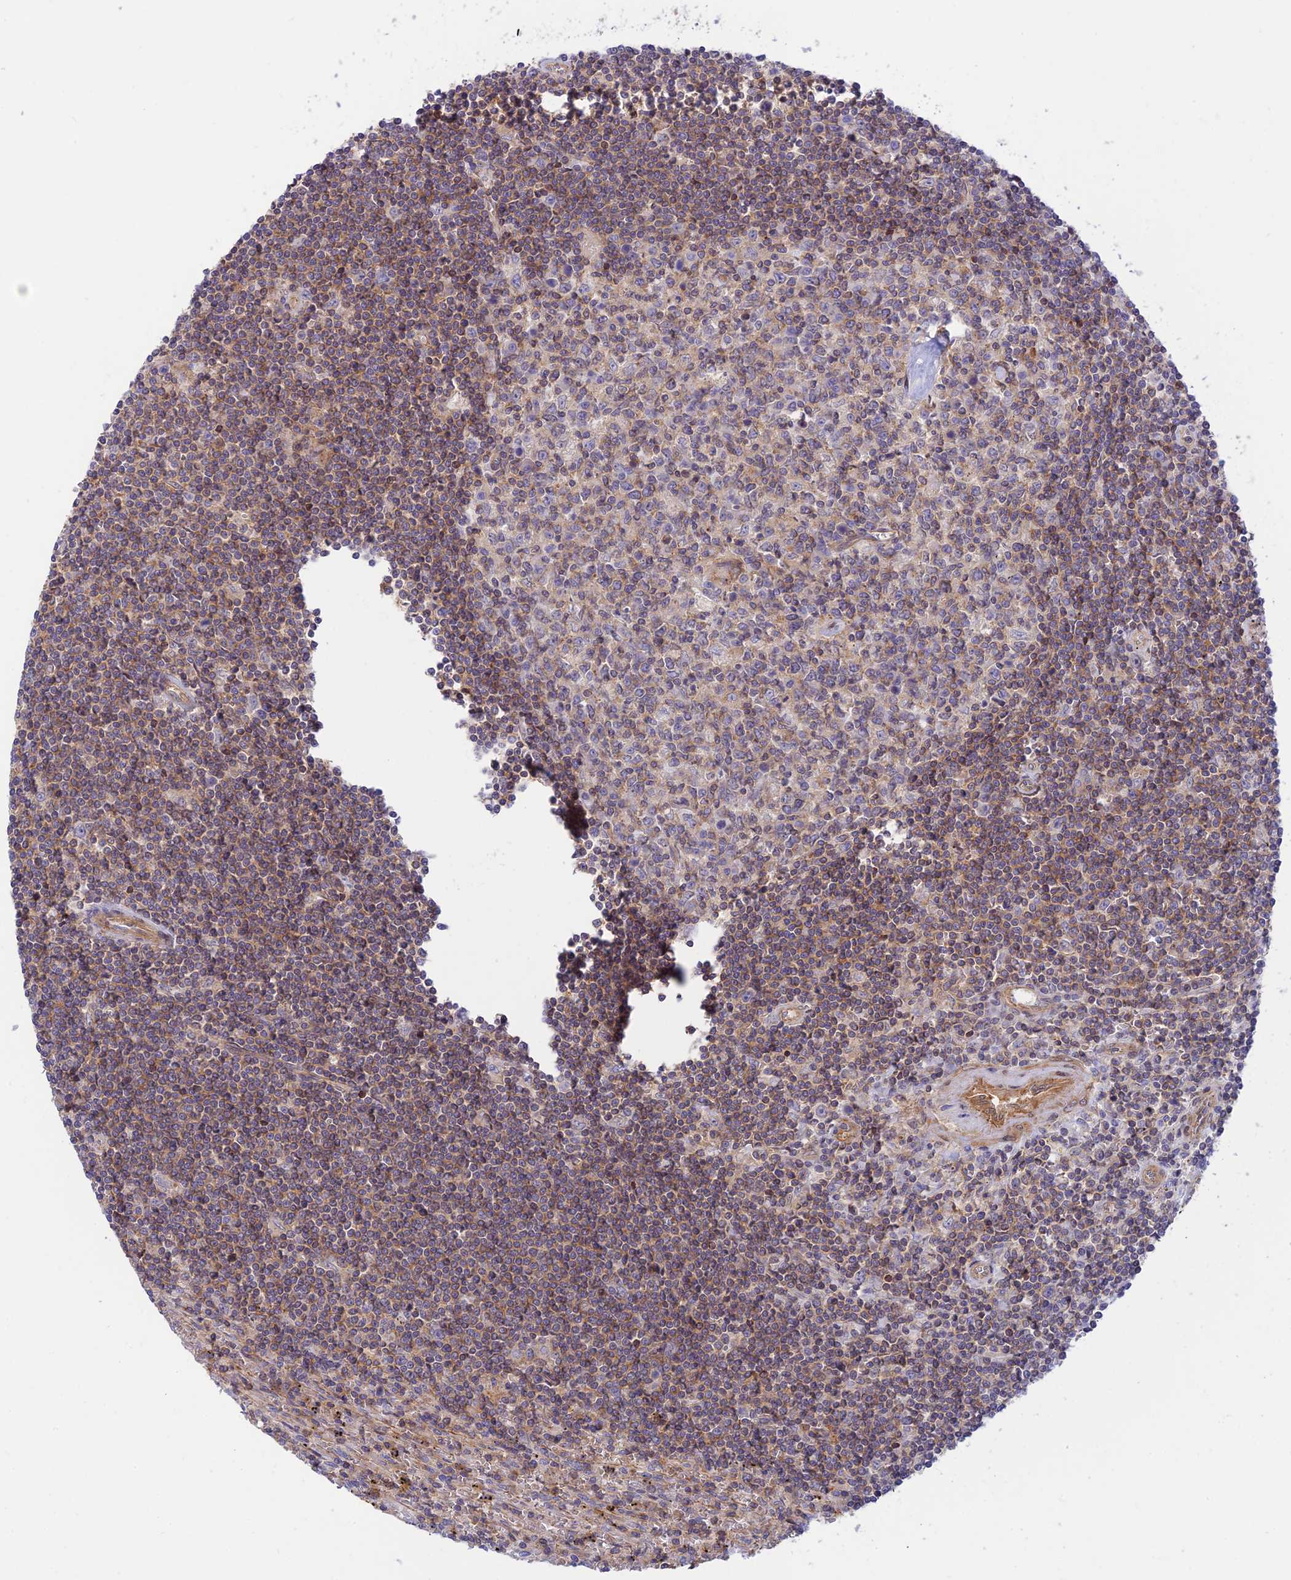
{"staining": {"intensity": "weak", "quantity": "<25%", "location": "cytoplasmic/membranous"}, "tissue": "lymphoma", "cell_type": "Tumor cells", "image_type": "cancer", "snomed": [{"axis": "morphology", "description": "Malignant lymphoma, non-Hodgkin's type, Low grade"}, {"axis": "topography", "description": "Spleen"}], "caption": "There is no significant staining in tumor cells of lymphoma.", "gene": "PPP1R12C", "patient": {"sex": "male", "age": 76}}